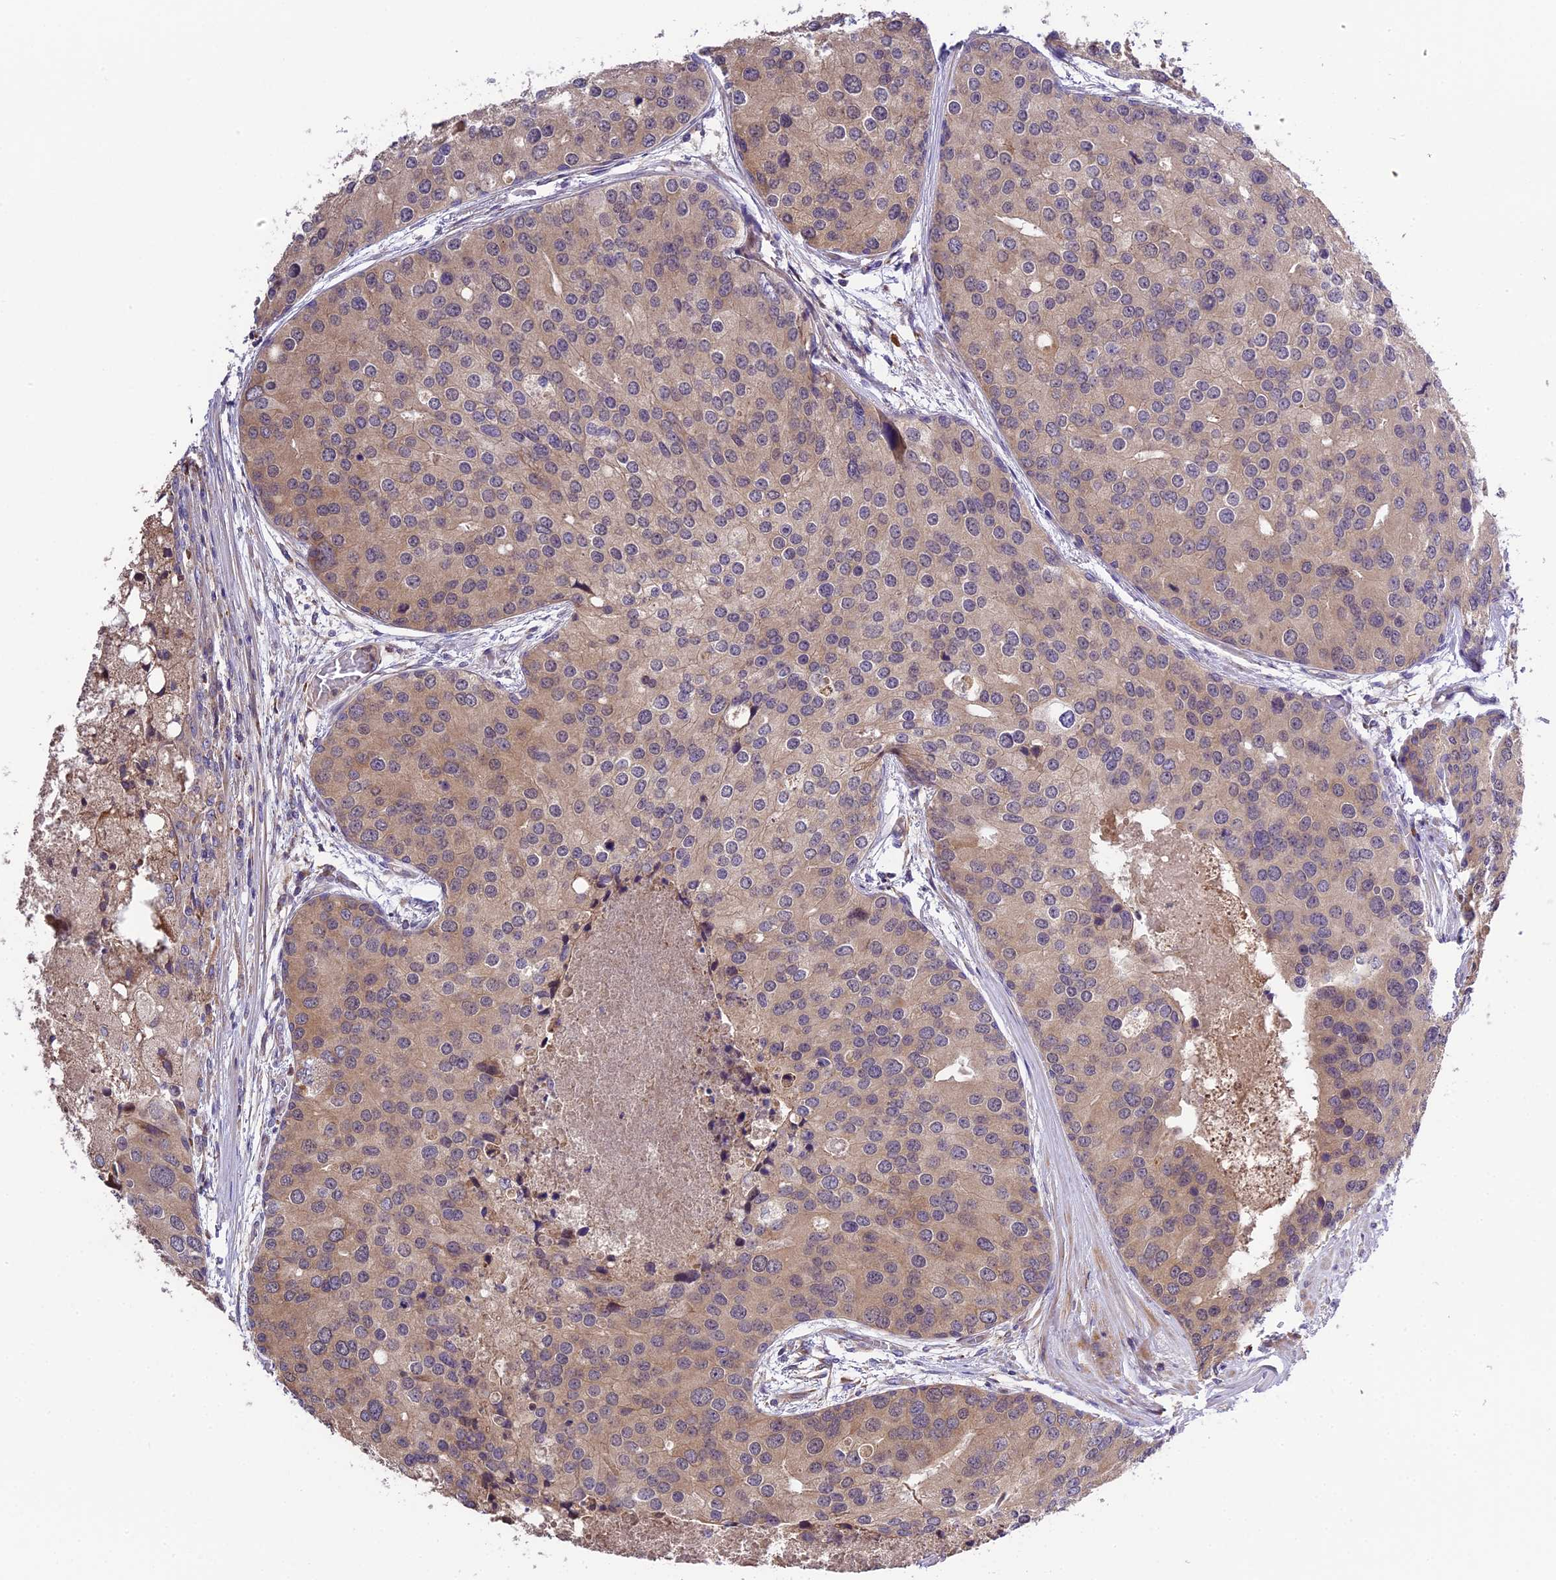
{"staining": {"intensity": "weak", "quantity": ">75%", "location": "cytoplasmic/membranous"}, "tissue": "prostate cancer", "cell_type": "Tumor cells", "image_type": "cancer", "snomed": [{"axis": "morphology", "description": "Adenocarcinoma, High grade"}, {"axis": "topography", "description": "Prostate"}], "caption": "Immunohistochemistry staining of prostate cancer, which exhibits low levels of weak cytoplasmic/membranous expression in approximately >75% of tumor cells indicating weak cytoplasmic/membranous protein staining. The staining was performed using DAB (brown) for protein detection and nuclei were counterstained in hematoxylin (blue).", "gene": "ABCC10", "patient": {"sex": "male", "age": 62}}